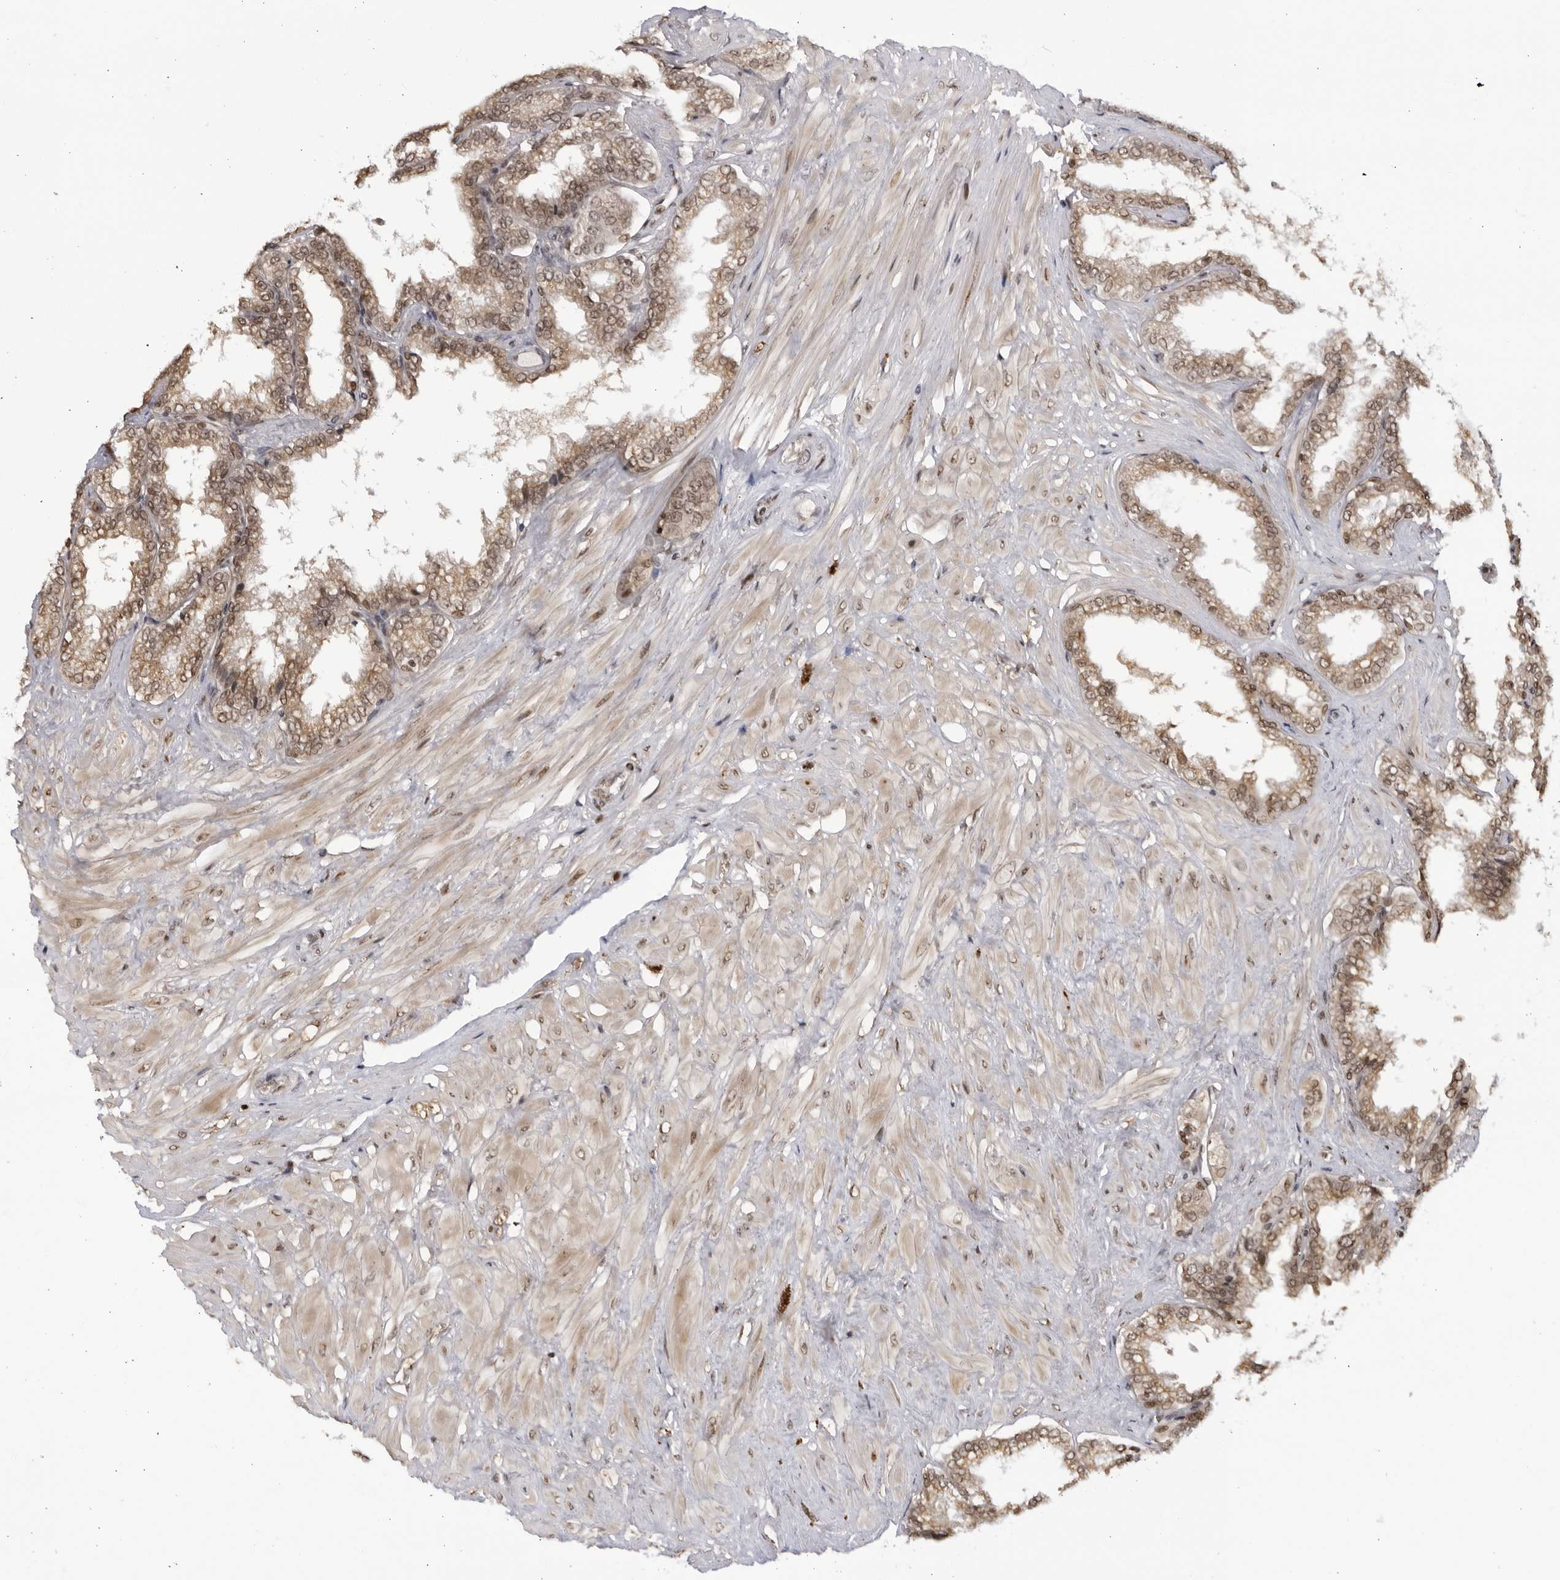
{"staining": {"intensity": "weak", "quantity": ">75%", "location": "cytoplasmic/membranous,nuclear"}, "tissue": "seminal vesicle", "cell_type": "Glandular cells", "image_type": "normal", "snomed": [{"axis": "morphology", "description": "Normal tissue, NOS"}, {"axis": "topography", "description": "Seminal veicle"}], "caption": "Protein expression analysis of benign seminal vesicle shows weak cytoplasmic/membranous,nuclear positivity in approximately >75% of glandular cells.", "gene": "RASGEF1C", "patient": {"sex": "male", "age": 46}}